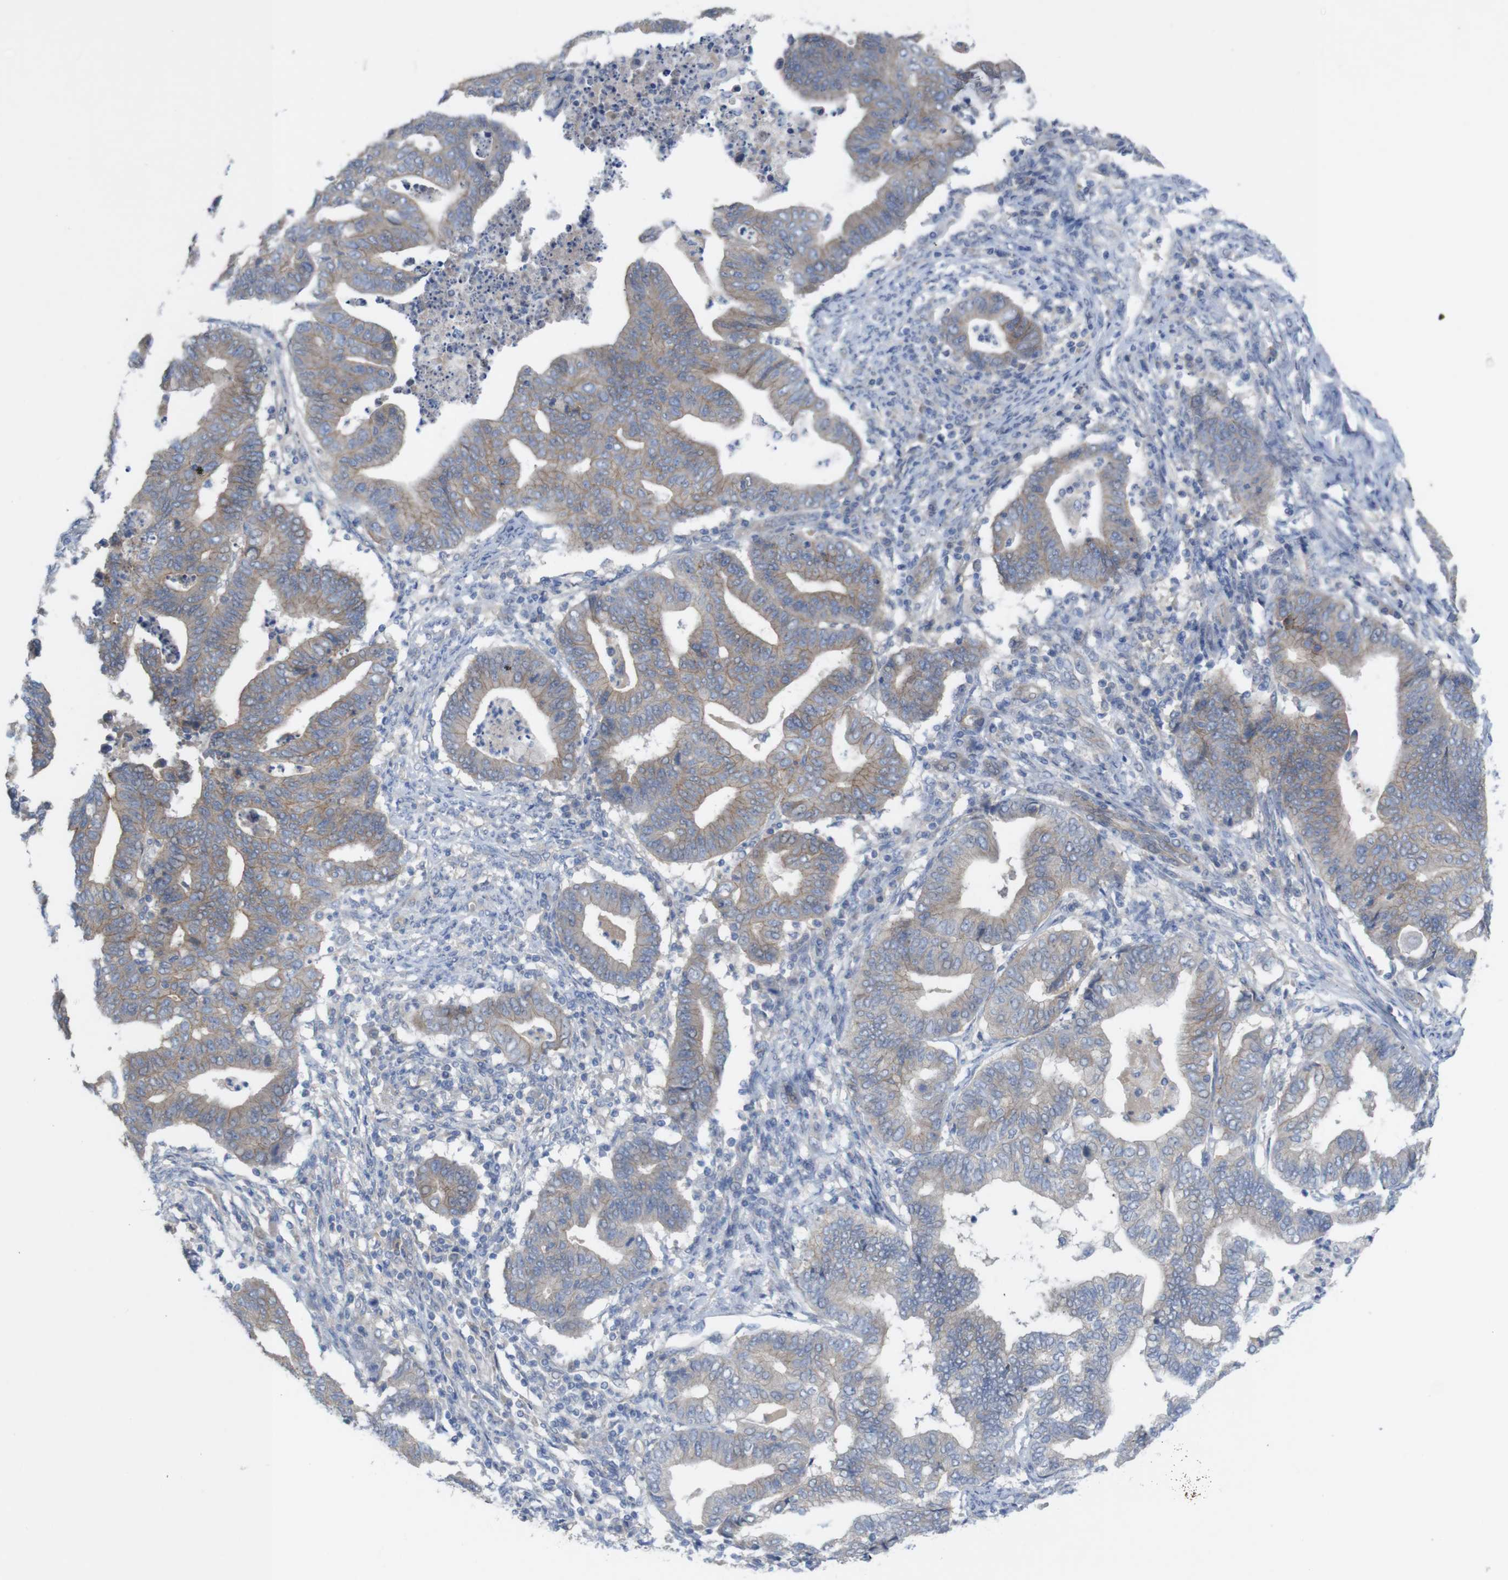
{"staining": {"intensity": "moderate", "quantity": "25%-75%", "location": "cytoplasmic/membranous"}, "tissue": "endometrial cancer", "cell_type": "Tumor cells", "image_type": "cancer", "snomed": [{"axis": "morphology", "description": "Adenocarcinoma, NOS"}, {"axis": "topography", "description": "Endometrium"}], "caption": "Moderate cytoplasmic/membranous positivity for a protein is seen in about 25%-75% of tumor cells of endometrial cancer (adenocarcinoma) using immunohistochemistry (IHC).", "gene": "KIDINS220", "patient": {"sex": "female", "age": 79}}